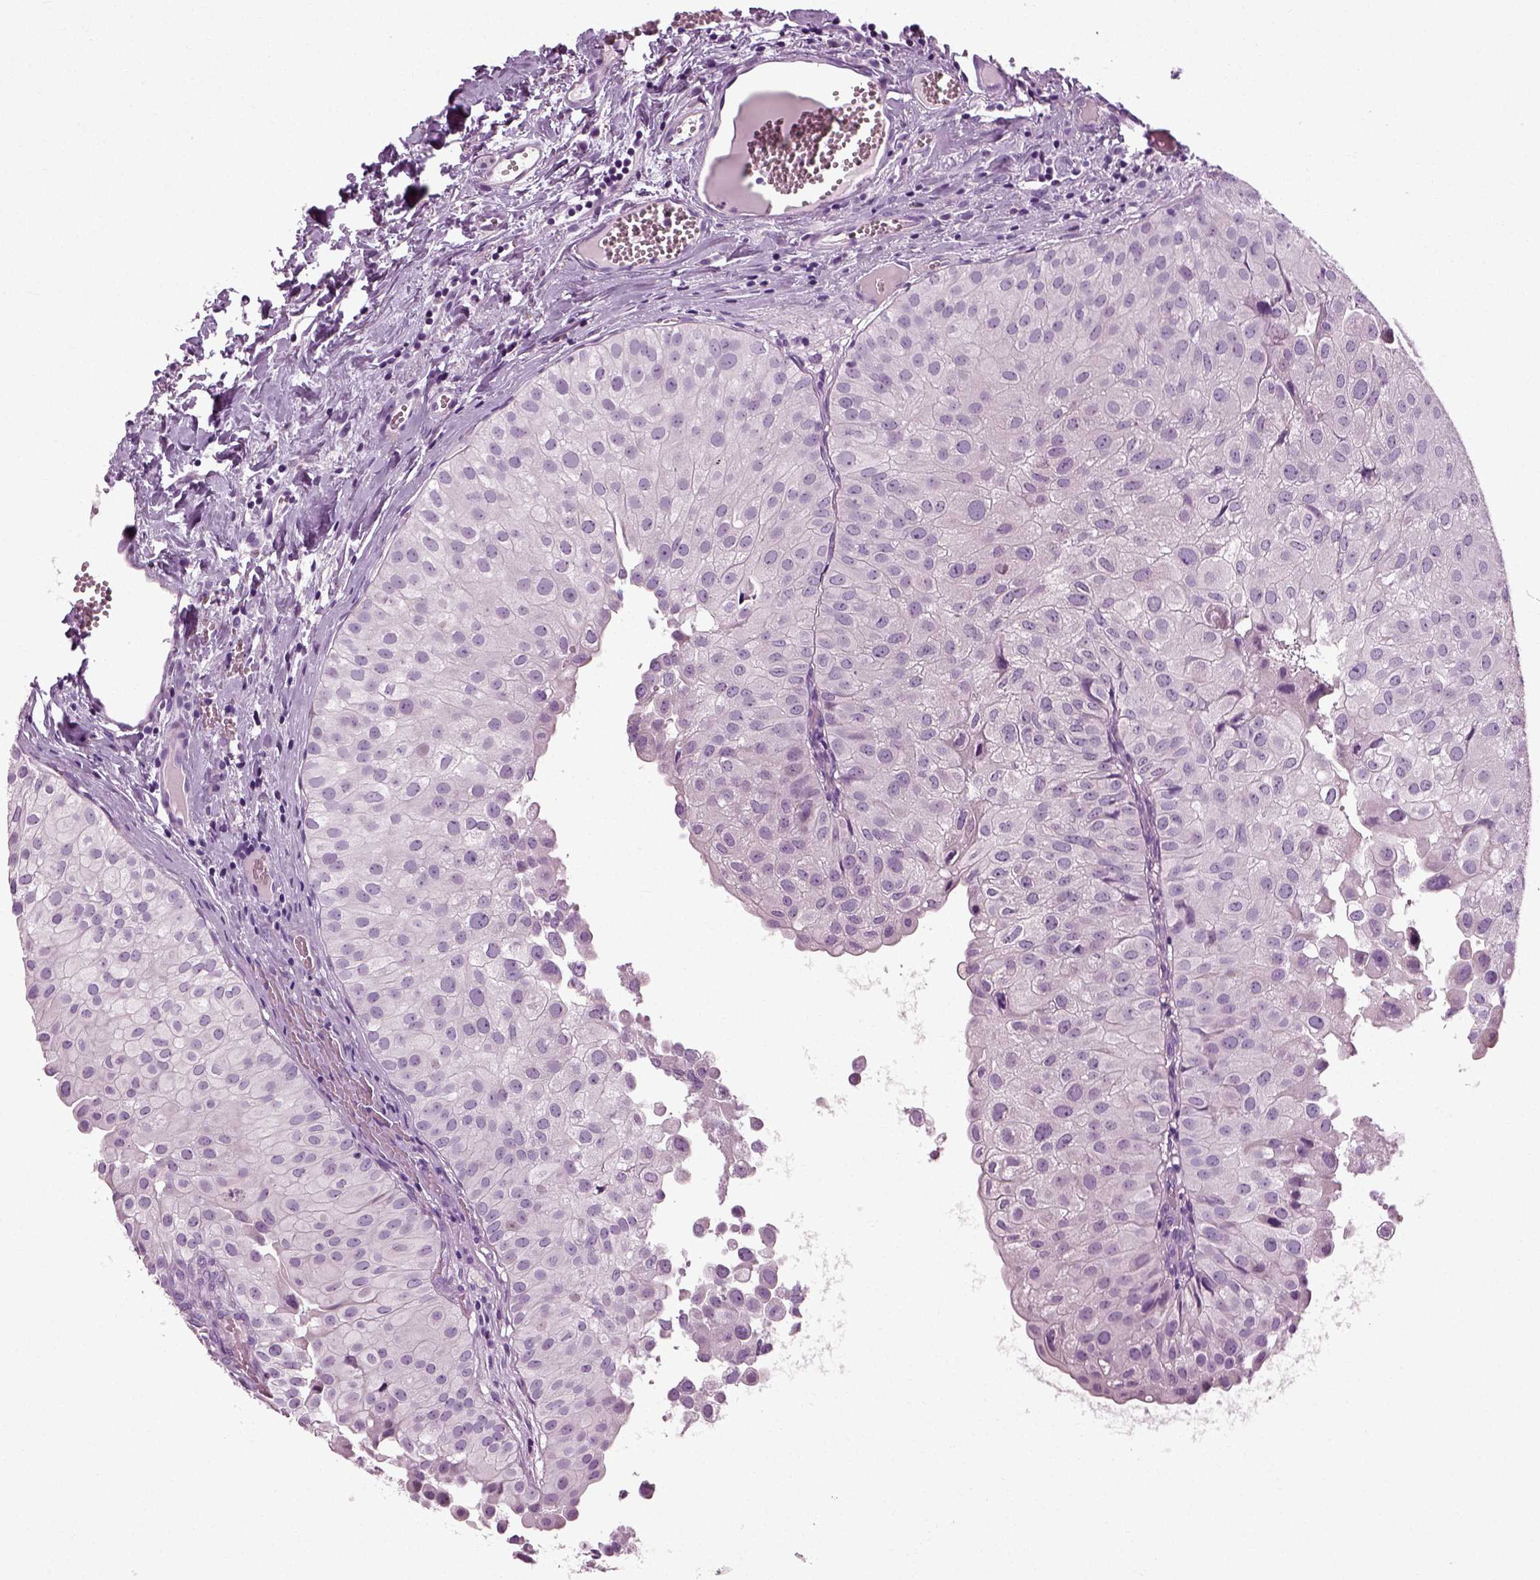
{"staining": {"intensity": "negative", "quantity": "none", "location": "none"}, "tissue": "urothelial cancer", "cell_type": "Tumor cells", "image_type": "cancer", "snomed": [{"axis": "morphology", "description": "Urothelial carcinoma, Low grade"}, {"axis": "topography", "description": "Urinary bladder"}], "caption": "This image is of urothelial cancer stained with IHC to label a protein in brown with the nuclei are counter-stained blue. There is no staining in tumor cells. (DAB (3,3'-diaminobenzidine) immunohistochemistry visualized using brightfield microscopy, high magnification).", "gene": "SCG5", "patient": {"sex": "female", "age": 78}}